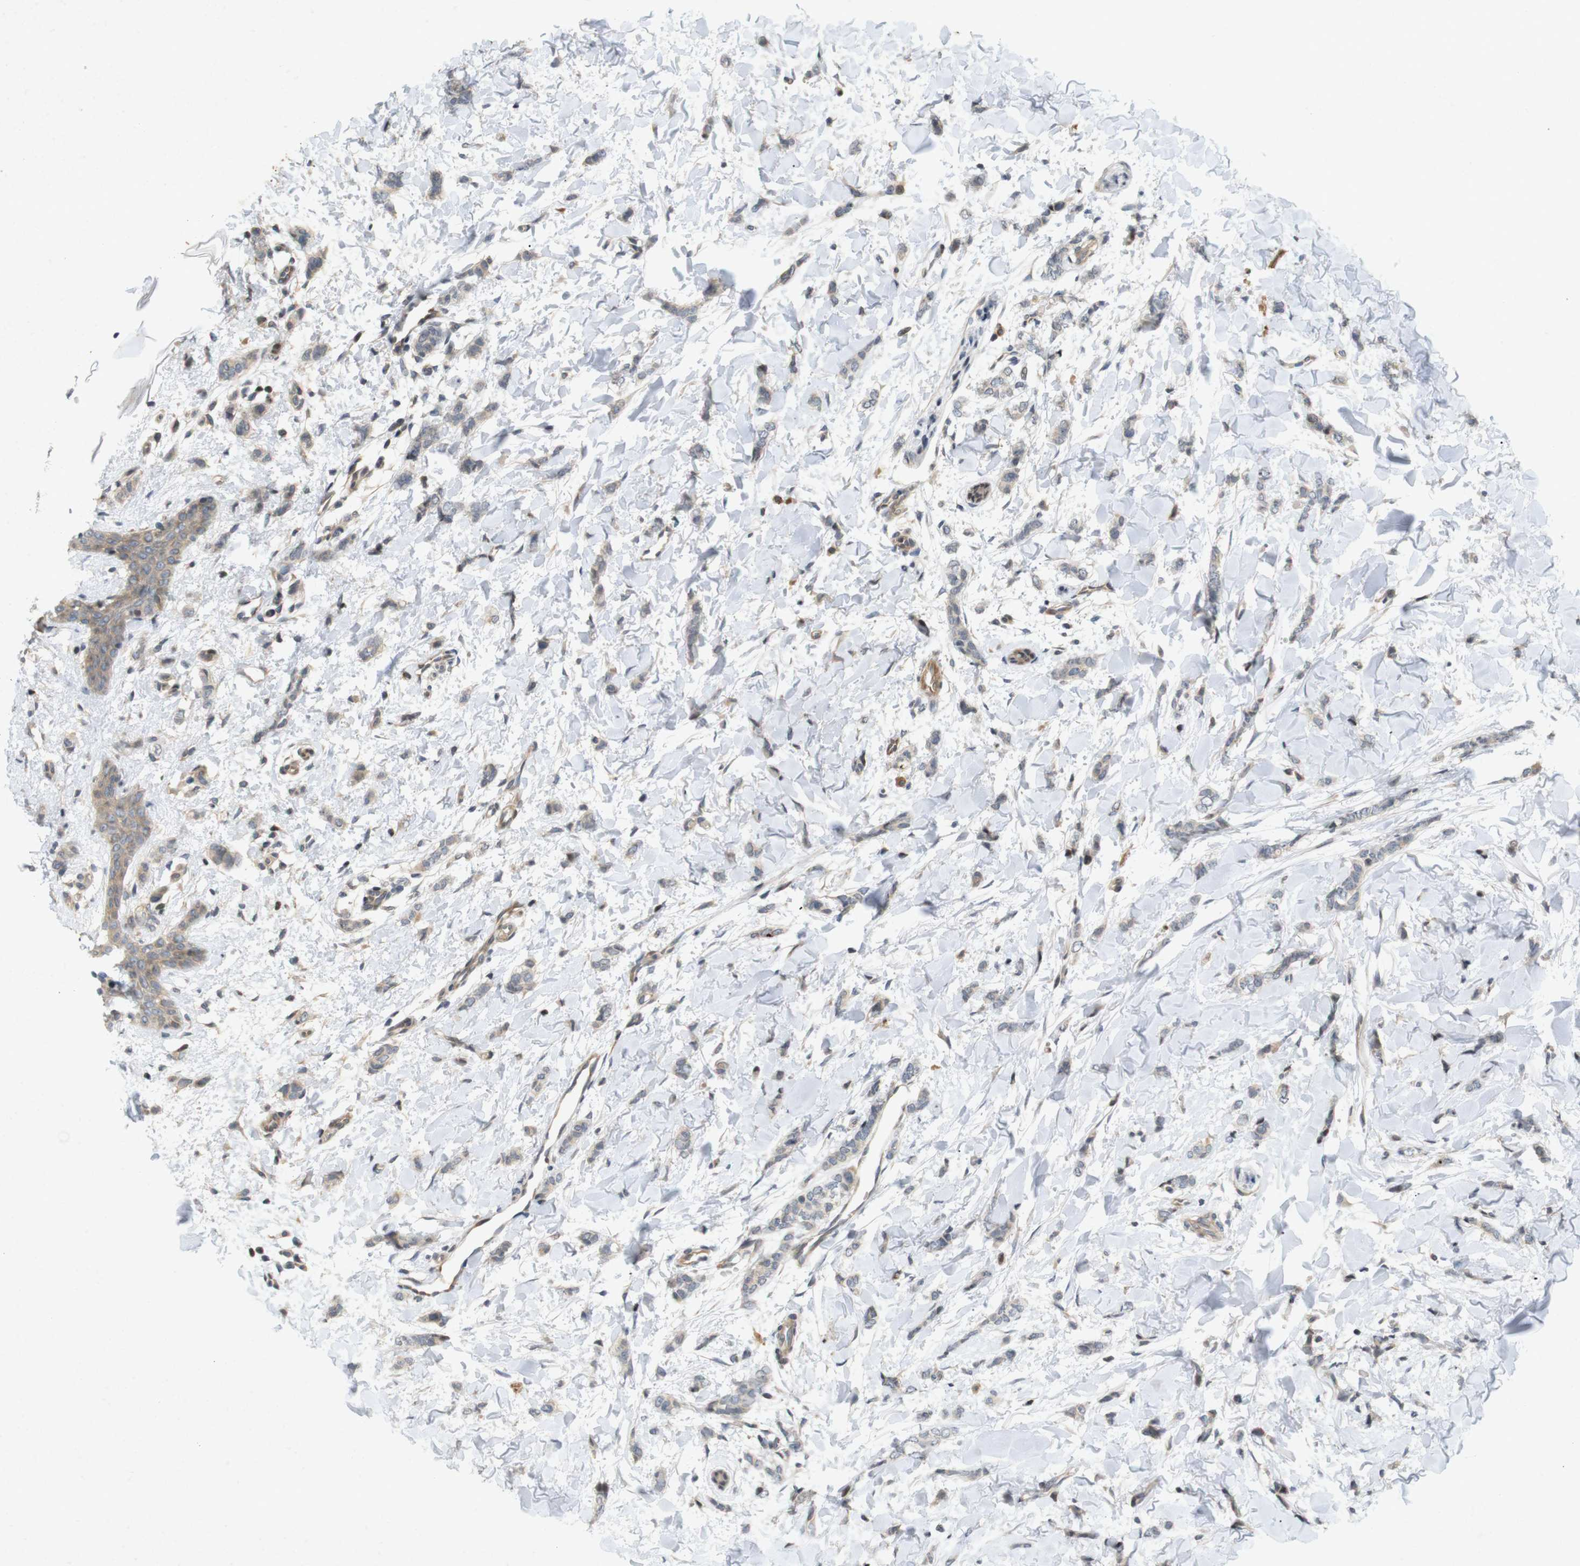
{"staining": {"intensity": "weak", "quantity": "25%-75%", "location": "cytoplasmic/membranous"}, "tissue": "breast cancer", "cell_type": "Tumor cells", "image_type": "cancer", "snomed": [{"axis": "morphology", "description": "Lobular carcinoma"}, {"axis": "topography", "description": "Skin"}, {"axis": "topography", "description": "Breast"}], "caption": "DAB (3,3'-diaminobenzidine) immunohistochemical staining of human lobular carcinoma (breast) shows weak cytoplasmic/membranous protein staining in about 25%-75% of tumor cells.", "gene": "PPP1R14A", "patient": {"sex": "female", "age": 46}}